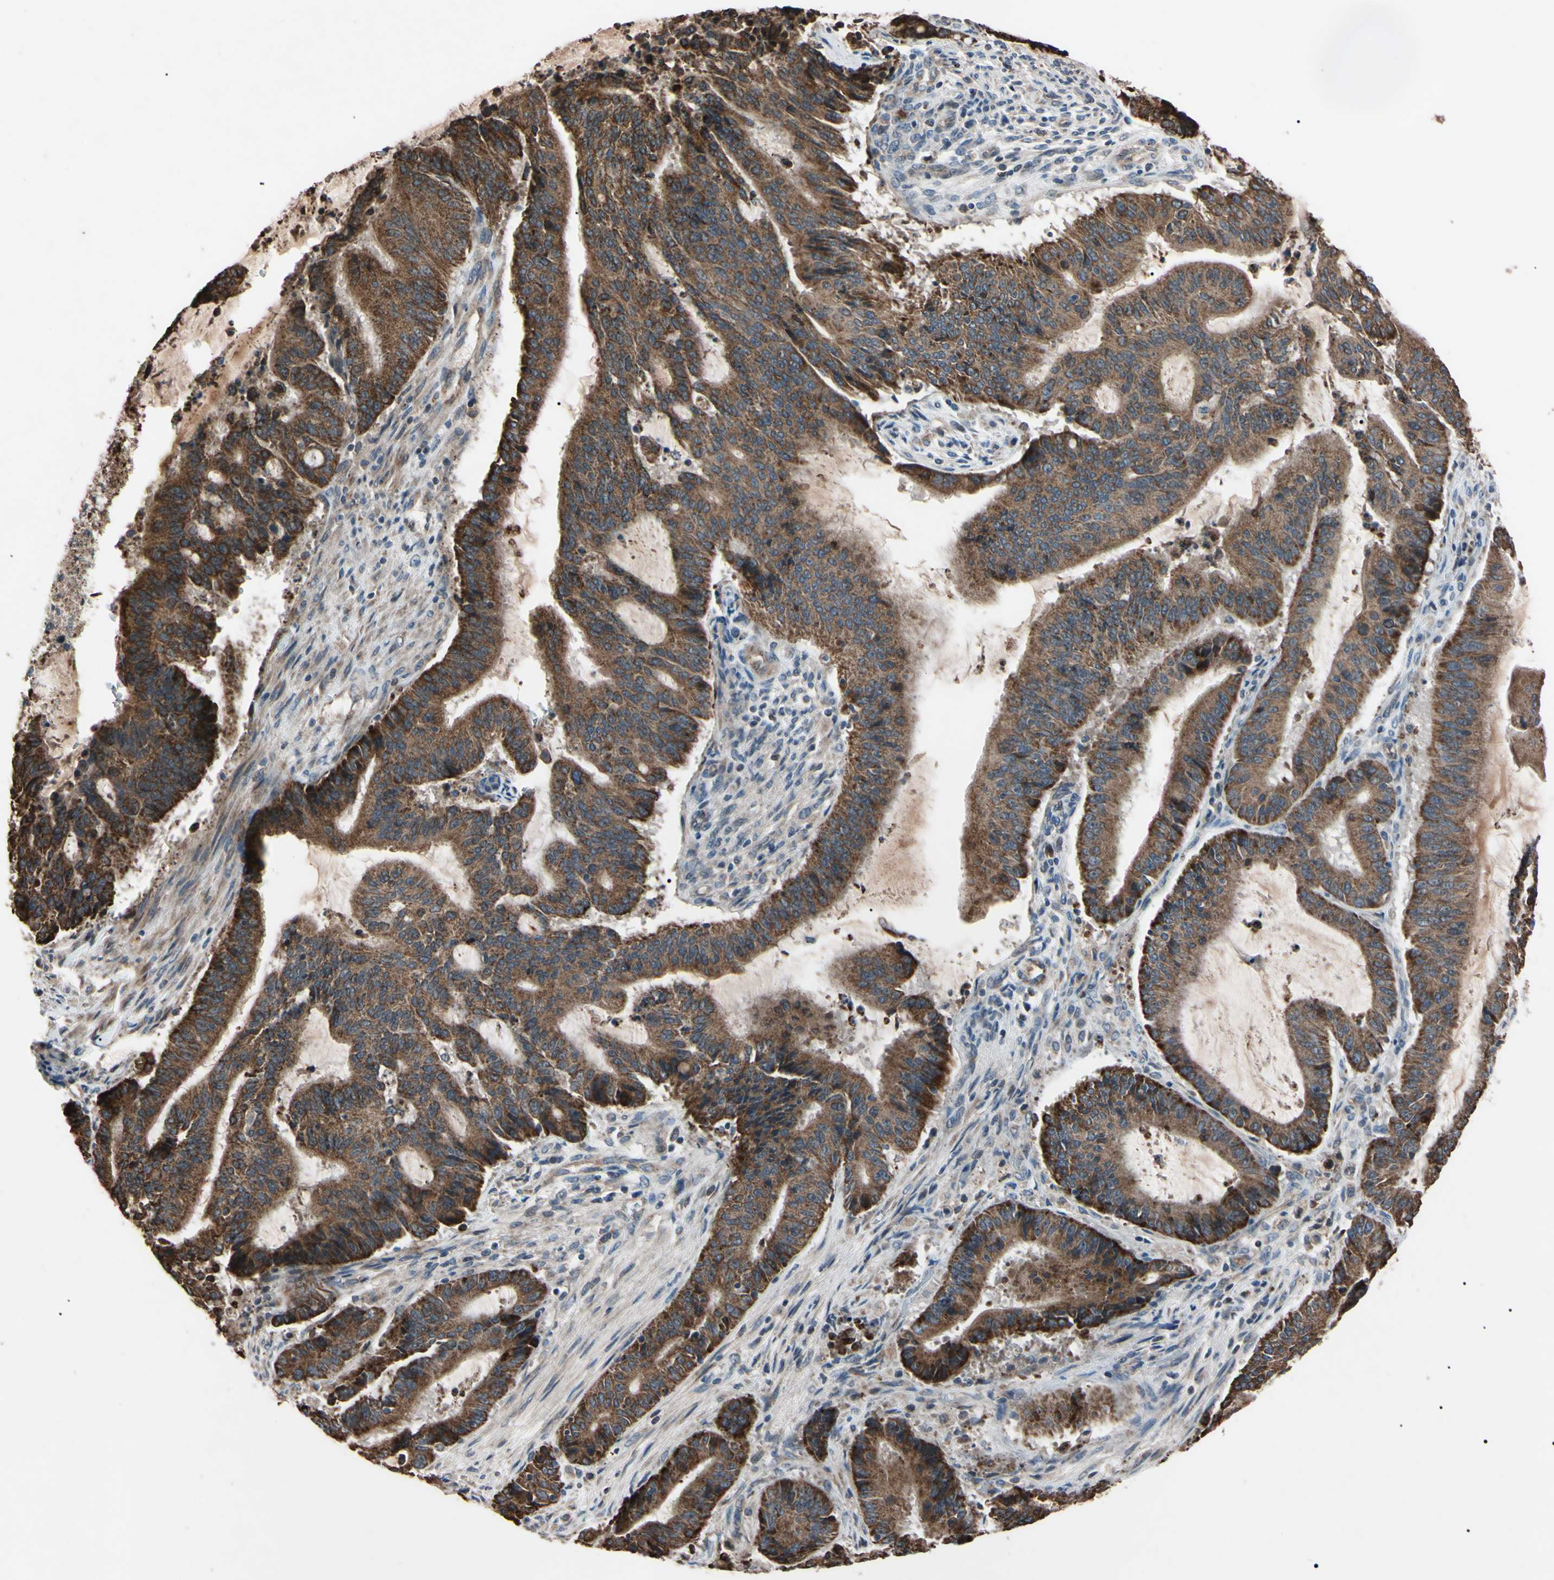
{"staining": {"intensity": "moderate", "quantity": ">75%", "location": "cytoplasmic/membranous"}, "tissue": "liver cancer", "cell_type": "Tumor cells", "image_type": "cancer", "snomed": [{"axis": "morphology", "description": "Cholangiocarcinoma"}, {"axis": "topography", "description": "Liver"}], "caption": "A high-resolution histopathology image shows immunohistochemistry (IHC) staining of liver cancer (cholangiocarcinoma), which displays moderate cytoplasmic/membranous staining in about >75% of tumor cells. (Brightfield microscopy of DAB IHC at high magnification).", "gene": "TNFRSF1A", "patient": {"sex": "female", "age": 73}}